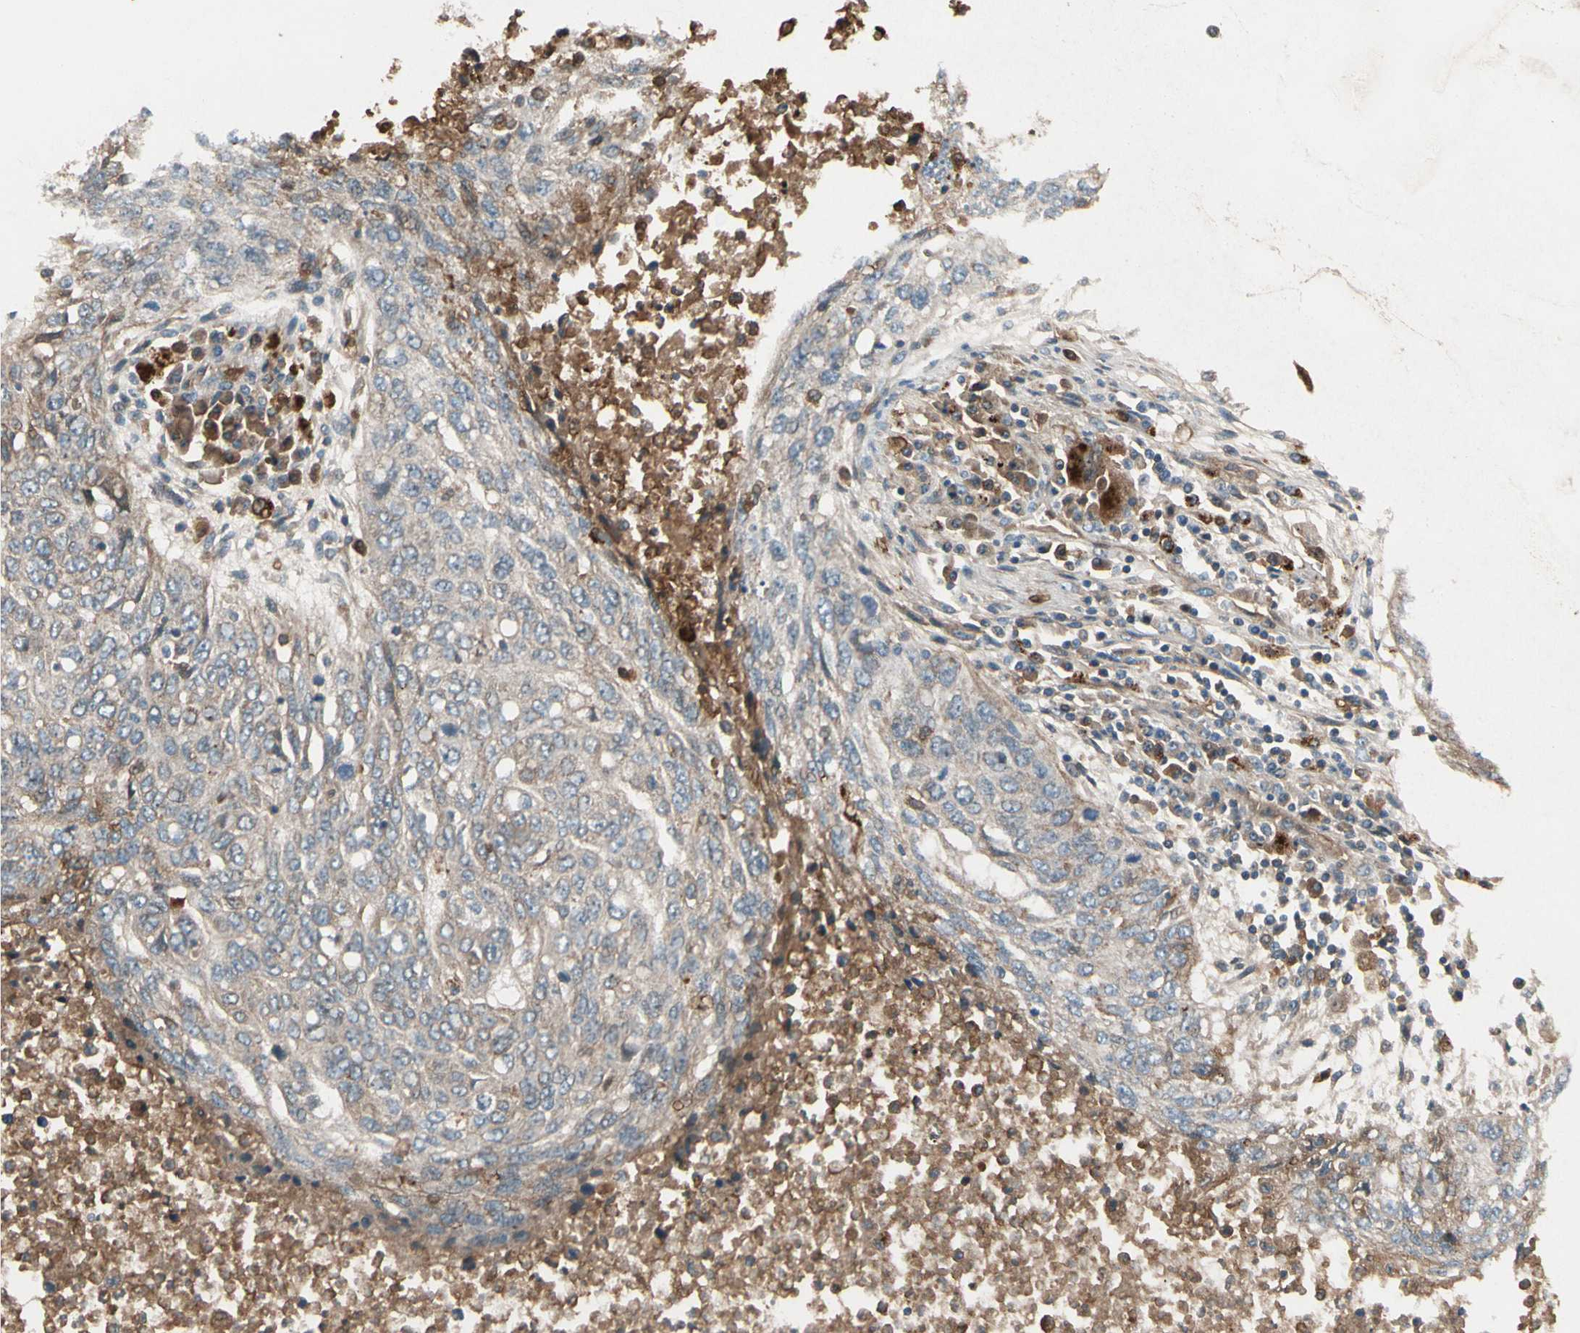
{"staining": {"intensity": "weak", "quantity": "25%-75%", "location": "cytoplasmic/membranous"}, "tissue": "lung cancer", "cell_type": "Tumor cells", "image_type": "cancer", "snomed": [{"axis": "morphology", "description": "Squamous cell carcinoma, NOS"}, {"axis": "topography", "description": "Lung"}], "caption": "Lung cancer stained for a protein (brown) exhibits weak cytoplasmic/membranous positive staining in about 25%-75% of tumor cells.", "gene": "STX11", "patient": {"sex": "female", "age": 63}}